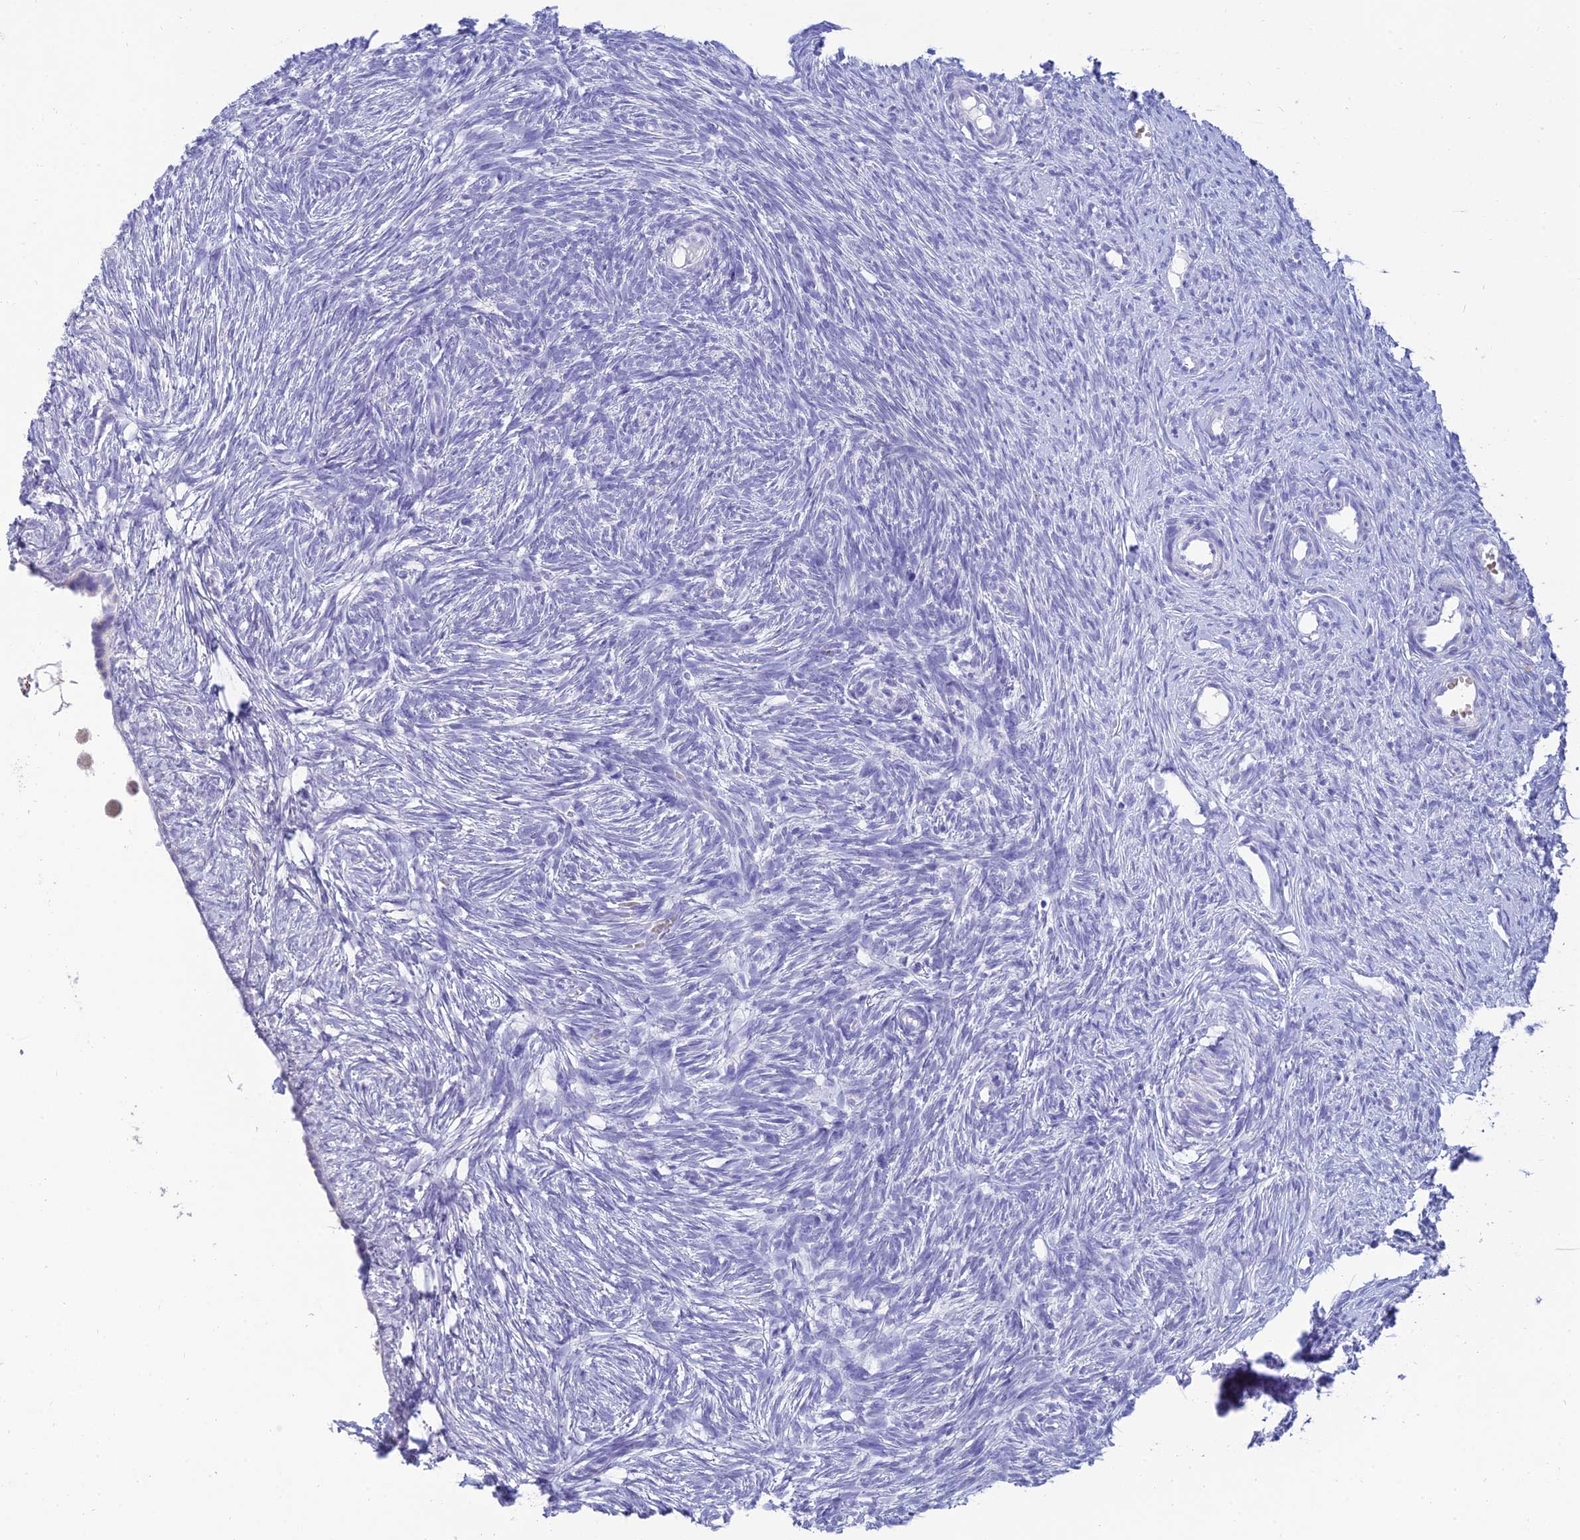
{"staining": {"intensity": "negative", "quantity": "none", "location": "none"}, "tissue": "ovary", "cell_type": "Follicle cells", "image_type": "normal", "snomed": [{"axis": "morphology", "description": "Normal tissue, NOS"}, {"axis": "topography", "description": "Ovary"}], "caption": "Histopathology image shows no significant protein expression in follicle cells of benign ovary.", "gene": "MAL2", "patient": {"sex": "female", "age": 51}}